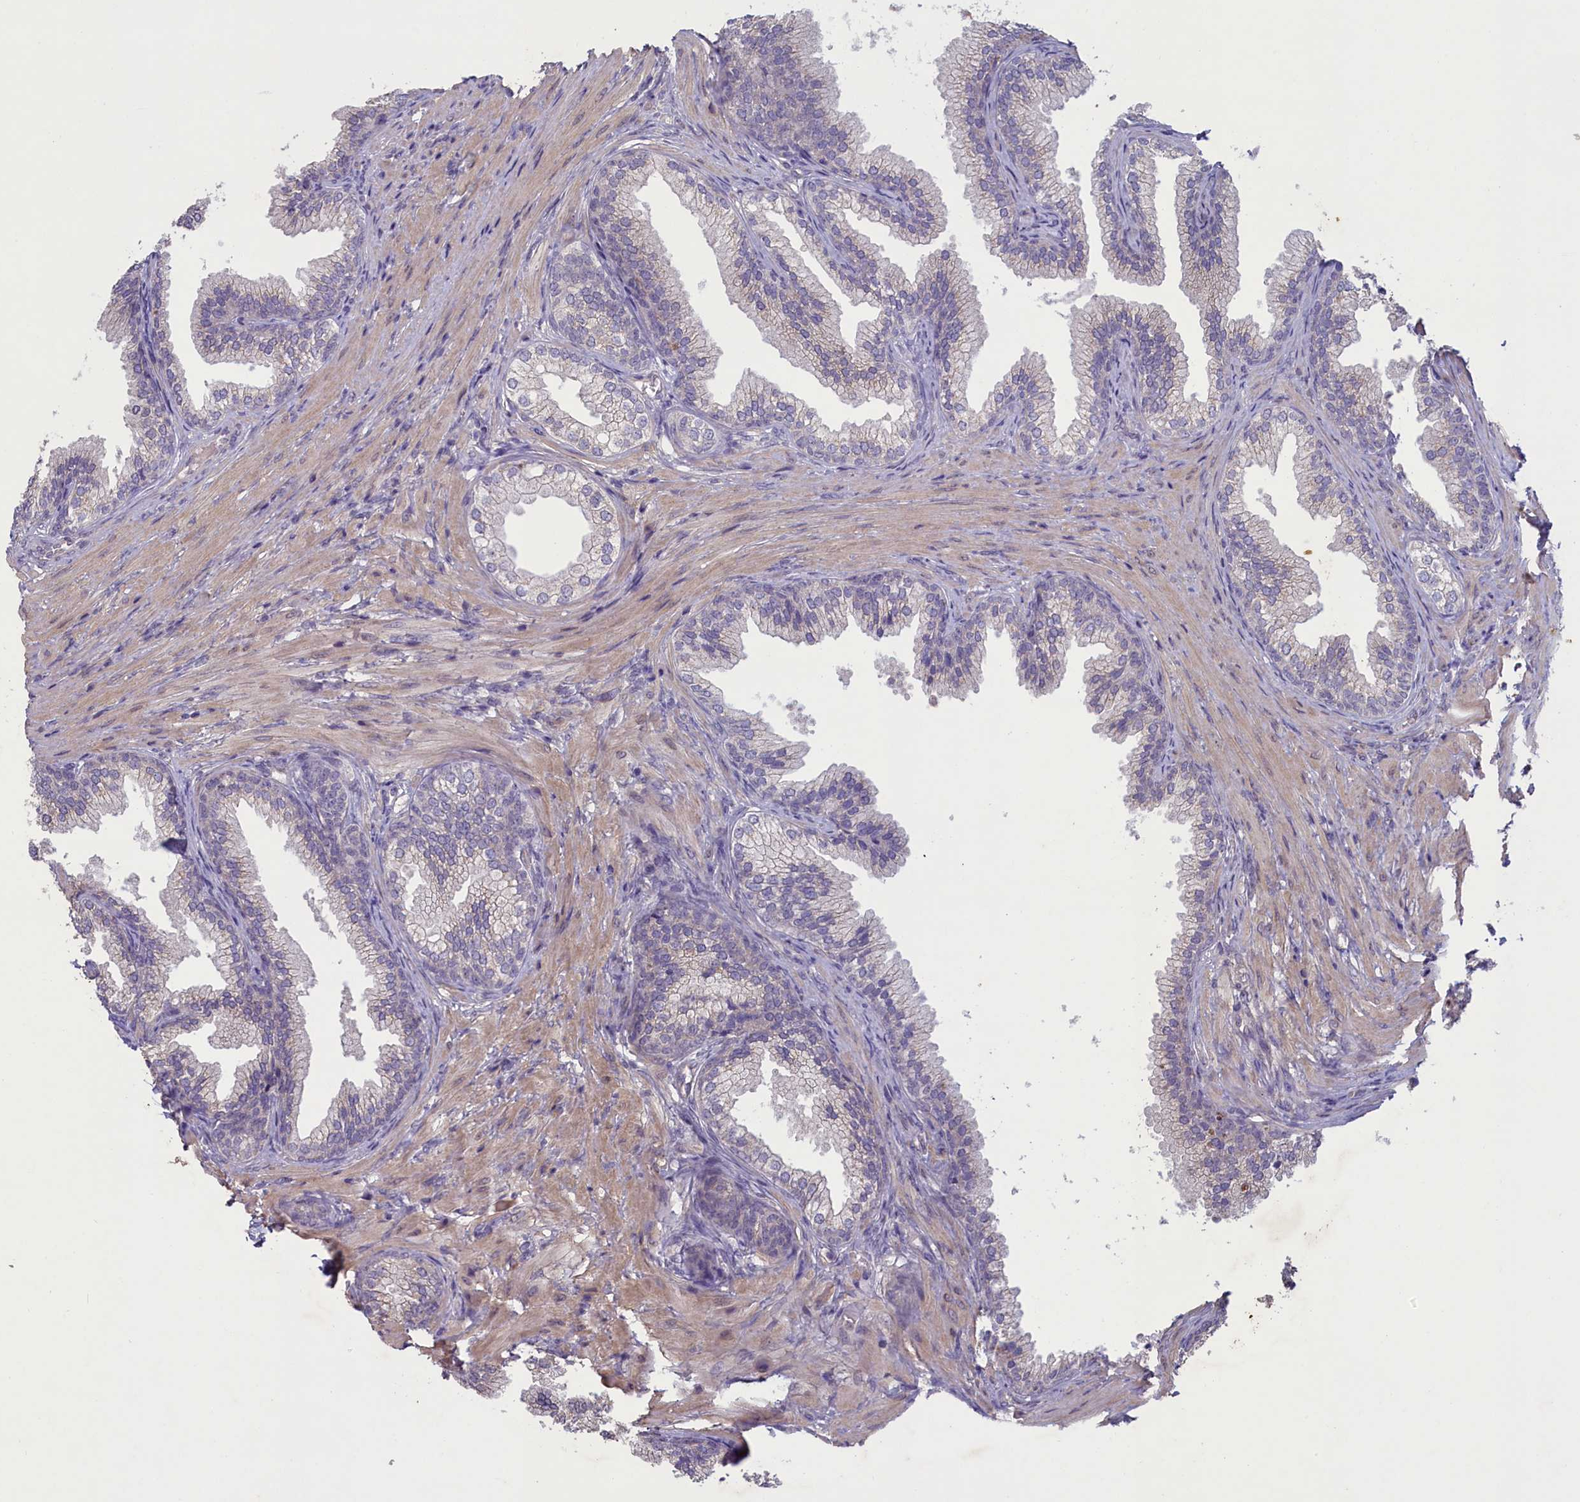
{"staining": {"intensity": "negative", "quantity": "none", "location": "none"}, "tissue": "prostate", "cell_type": "Glandular cells", "image_type": "normal", "snomed": [{"axis": "morphology", "description": "Normal tissue, NOS"}, {"axis": "topography", "description": "Prostate"}], "caption": "Glandular cells show no significant staining in normal prostate. (DAB (3,3'-diaminobenzidine) immunohistochemistry with hematoxylin counter stain).", "gene": "ATF7IP2", "patient": {"sex": "male", "age": 76}}